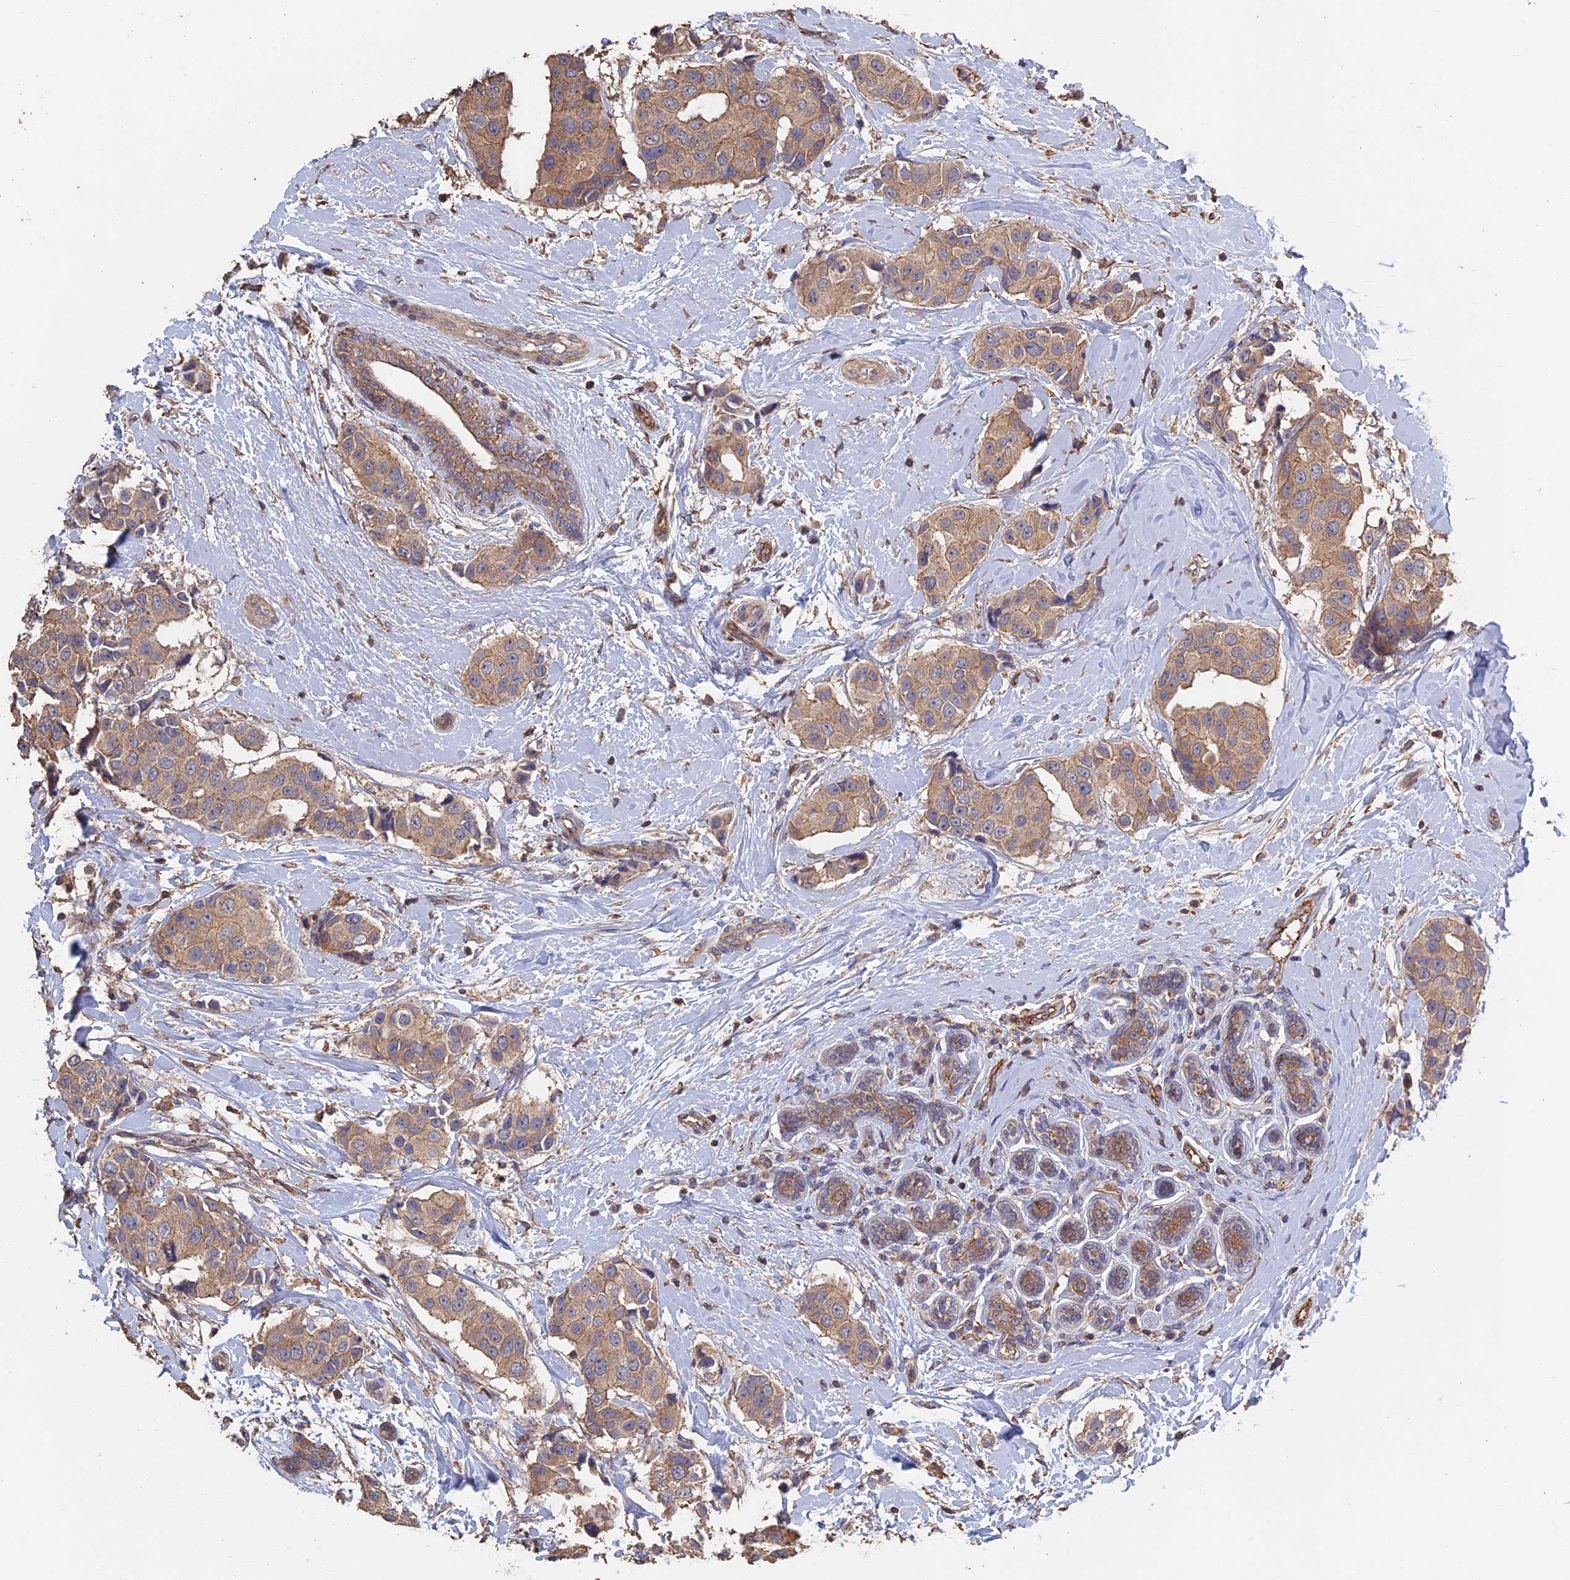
{"staining": {"intensity": "weak", "quantity": "25%-75%", "location": "cytoplasmic/membranous"}, "tissue": "breast cancer", "cell_type": "Tumor cells", "image_type": "cancer", "snomed": [{"axis": "morphology", "description": "Normal tissue, NOS"}, {"axis": "morphology", "description": "Duct carcinoma"}, {"axis": "topography", "description": "Breast"}], "caption": "Immunohistochemistry staining of invasive ductal carcinoma (breast), which displays low levels of weak cytoplasmic/membranous positivity in approximately 25%-75% of tumor cells indicating weak cytoplasmic/membranous protein expression. The staining was performed using DAB (brown) for protein detection and nuclei were counterstained in hematoxylin (blue).", "gene": "PIGQ", "patient": {"sex": "female", "age": 39}}